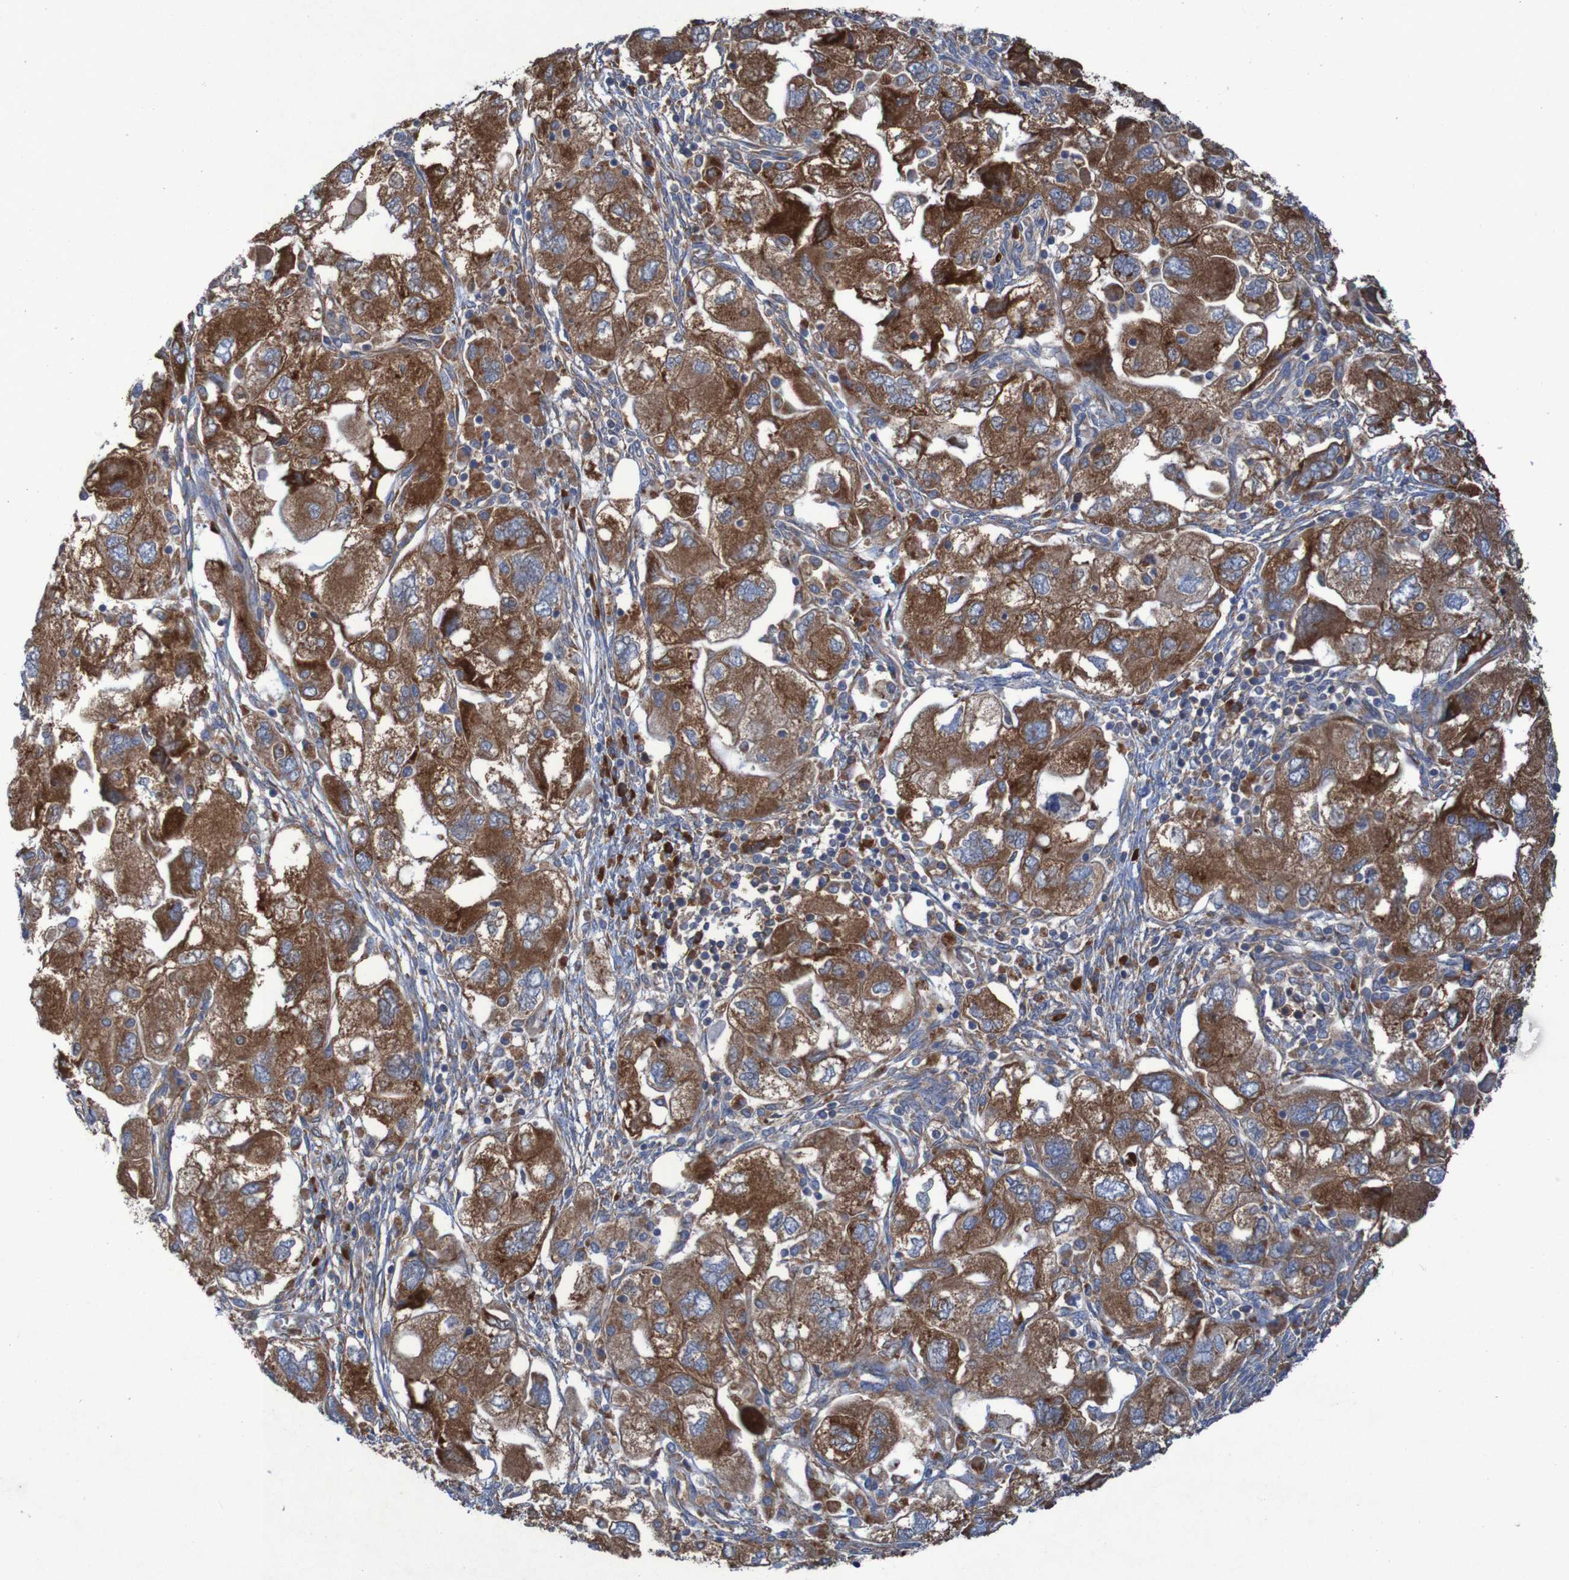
{"staining": {"intensity": "strong", "quantity": ">75%", "location": "cytoplasmic/membranous"}, "tissue": "ovarian cancer", "cell_type": "Tumor cells", "image_type": "cancer", "snomed": [{"axis": "morphology", "description": "Carcinoma, NOS"}, {"axis": "morphology", "description": "Cystadenocarcinoma, serous, NOS"}, {"axis": "topography", "description": "Ovary"}], "caption": "Immunohistochemistry (IHC) image of ovarian cancer (carcinoma) stained for a protein (brown), which shows high levels of strong cytoplasmic/membranous positivity in approximately >75% of tumor cells.", "gene": "RPL10", "patient": {"sex": "female", "age": 69}}